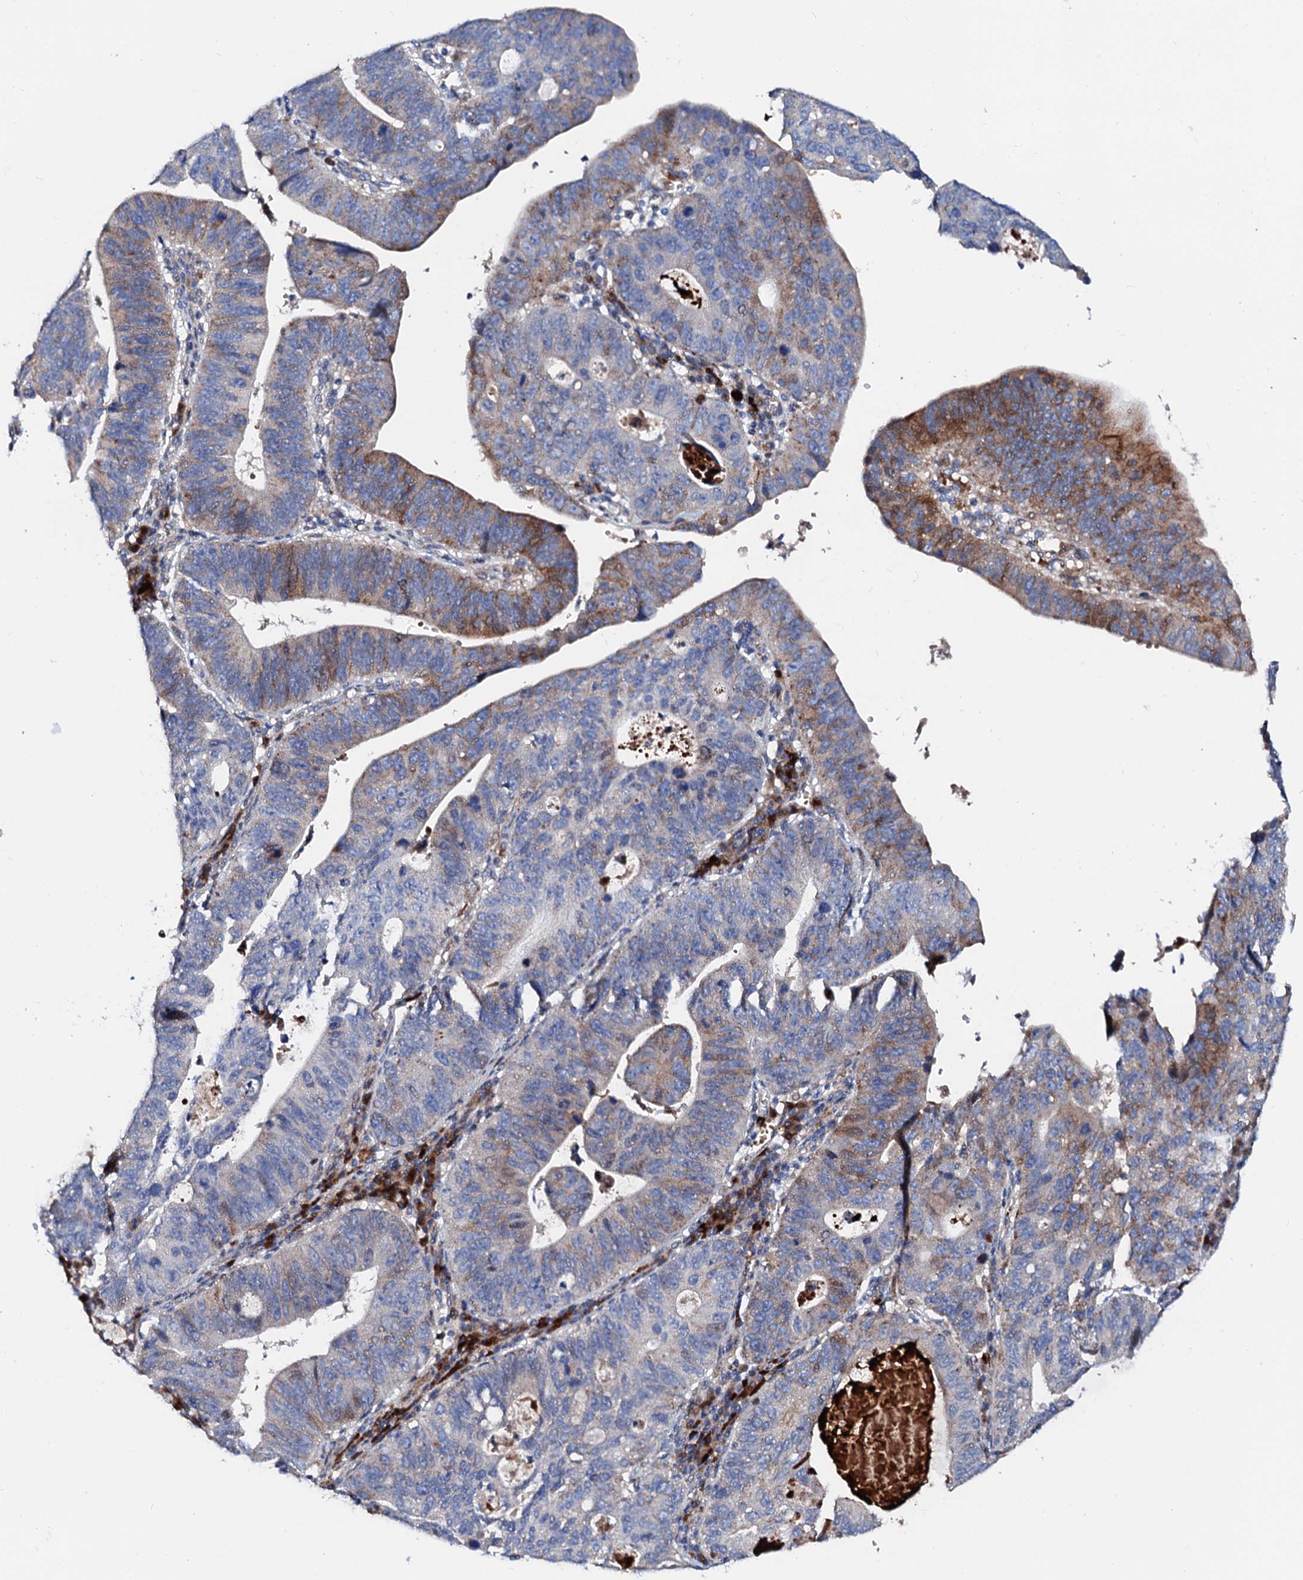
{"staining": {"intensity": "moderate", "quantity": "<25%", "location": "cytoplasmic/membranous"}, "tissue": "stomach cancer", "cell_type": "Tumor cells", "image_type": "cancer", "snomed": [{"axis": "morphology", "description": "Adenocarcinoma, NOS"}, {"axis": "topography", "description": "Stomach"}], "caption": "DAB (3,3'-diaminobenzidine) immunohistochemical staining of adenocarcinoma (stomach) shows moderate cytoplasmic/membranous protein positivity in about <25% of tumor cells. (DAB IHC, brown staining for protein, blue staining for nuclei).", "gene": "SLC10A7", "patient": {"sex": "male", "age": 59}}